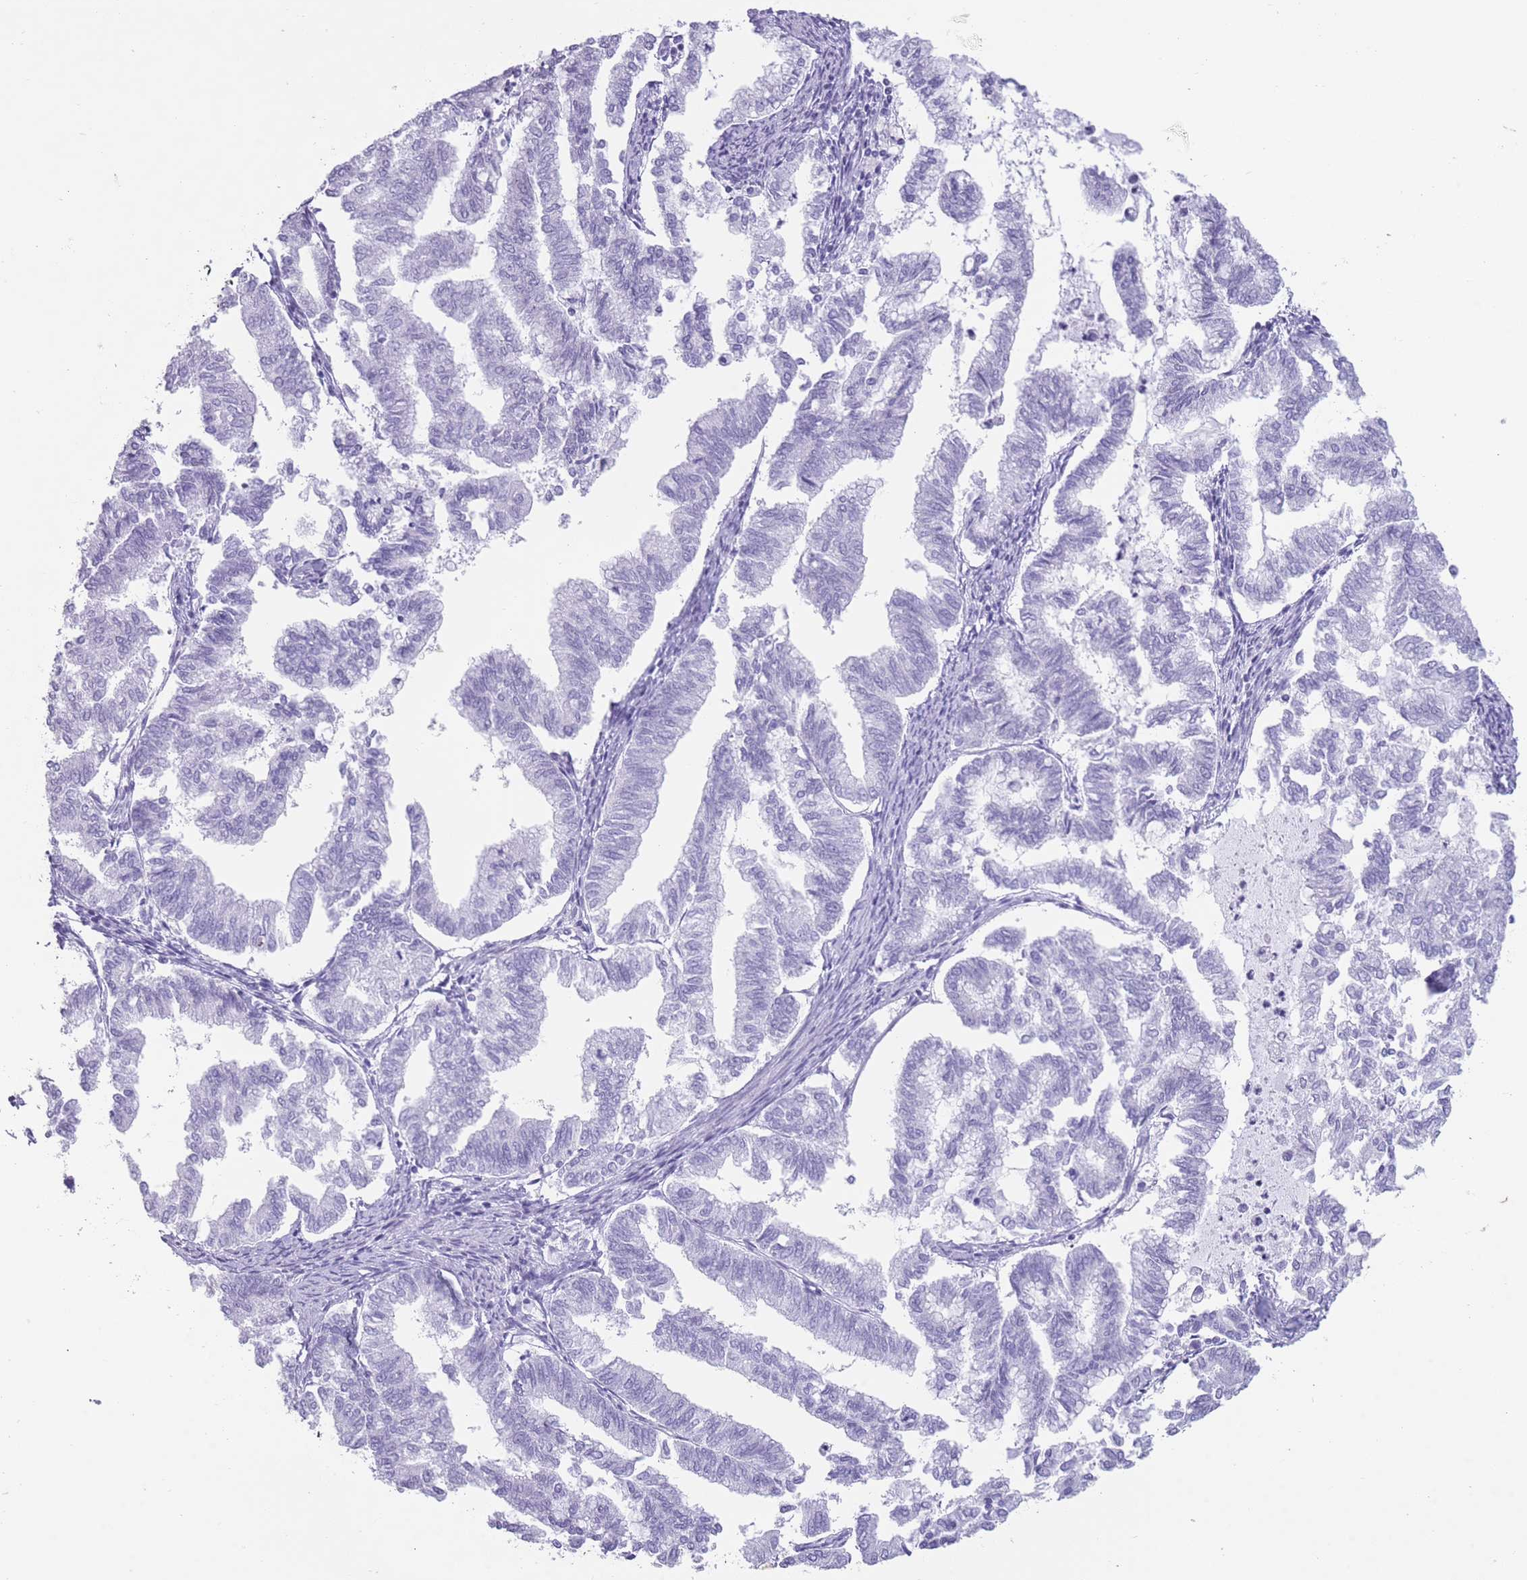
{"staining": {"intensity": "negative", "quantity": "none", "location": "none"}, "tissue": "endometrial cancer", "cell_type": "Tumor cells", "image_type": "cancer", "snomed": [{"axis": "morphology", "description": "Adenocarcinoma, NOS"}, {"axis": "topography", "description": "Endometrium"}], "caption": "This histopathology image is of endometrial cancer (adenocarcinoma) stained with IHC to label a protein in brown with the nuclei are counter-stained blue. There is no staining in tumor cells.", "gene": "OR4F21", "patient": {"sex": "female", "age": 79}}